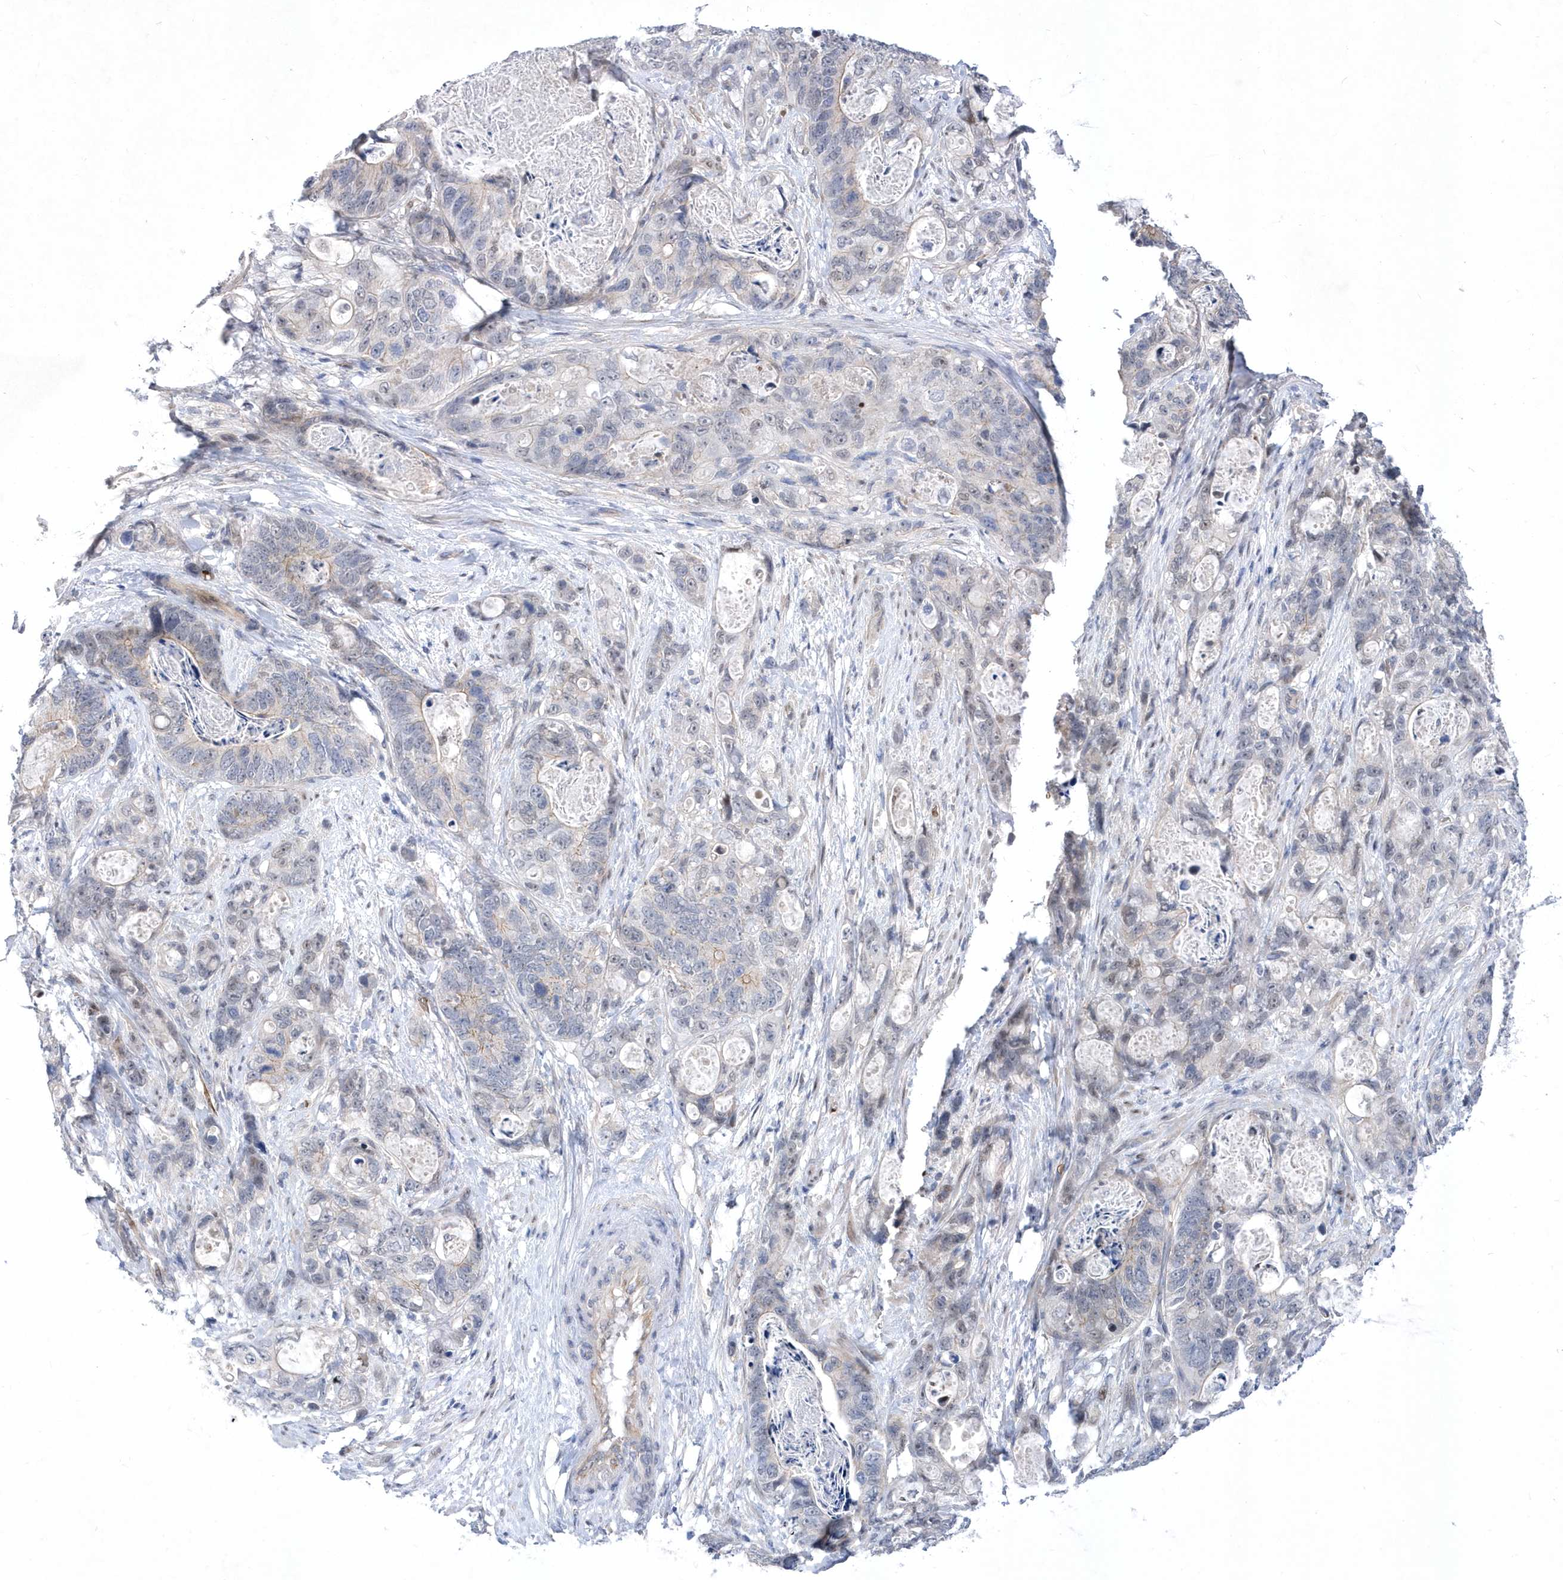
{"staining": {"intensity": "negative", "quantity": "none", "location": "none"}, "tissue": "stomach cancer", "cell_type": "Tumor cells", "image_type": "cancer", "snomed": [{"axis": "morphology", "description": "Normal tissue, NOS"}, {"axis": "morphology", "description": "Adenocarcinoma, NOS"}, {"axis": "topography", "description": "Stomach"}], "caption": "Immunohistochemical staining of human stomach adenocarcinoma displays no significant positivity in tumor cells.", "gene": "ZNF875", "patient": {"sex": "female", "age": 89}}